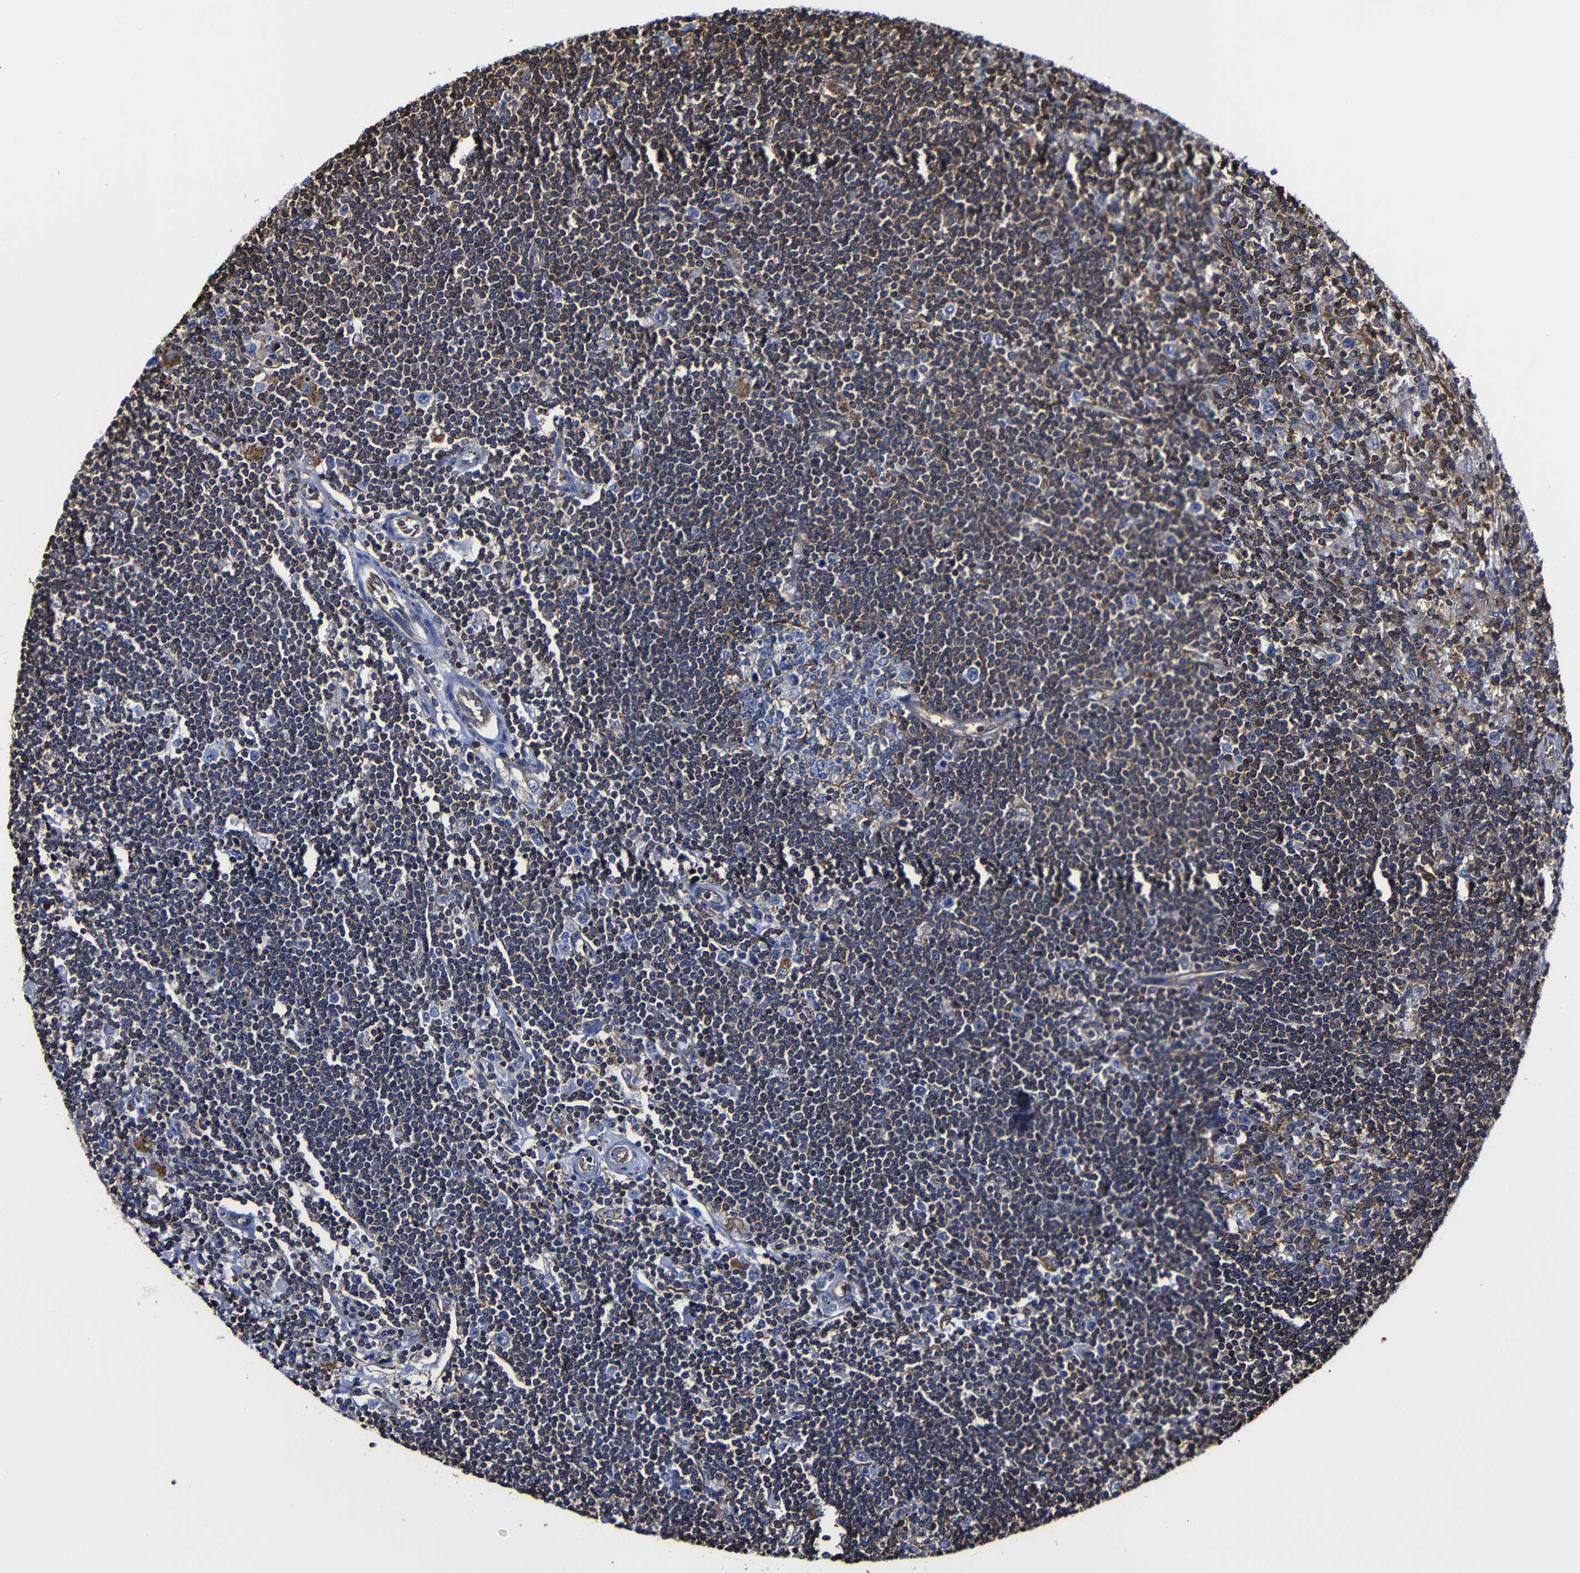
{"staining": {"intensity": "moderate", "quantity": "25%-75%", "location": "cytoplasmic/membranous"}, "tissue": "lymphoma", "cell_type": "Tumor cells", "image_type": "cancer", "snomed": [{"axis": "morphology", "description": "Malignant lymphoma, non-Hodgkin's type, Low grade"}, {"axis": "topography", "description": "Spleen"}], "caption": "Protein staining reveals moderate cytoplasmic/membranous positivity in approximately 25%-75% of tumor cells in lymphoma. The protein is stained brown, and the nuclei are stained in blue (DAB IHC with brightfield microscopy, high magnification).", "gene": "MSN", "patient": {"sex": "male", "age": 76}}